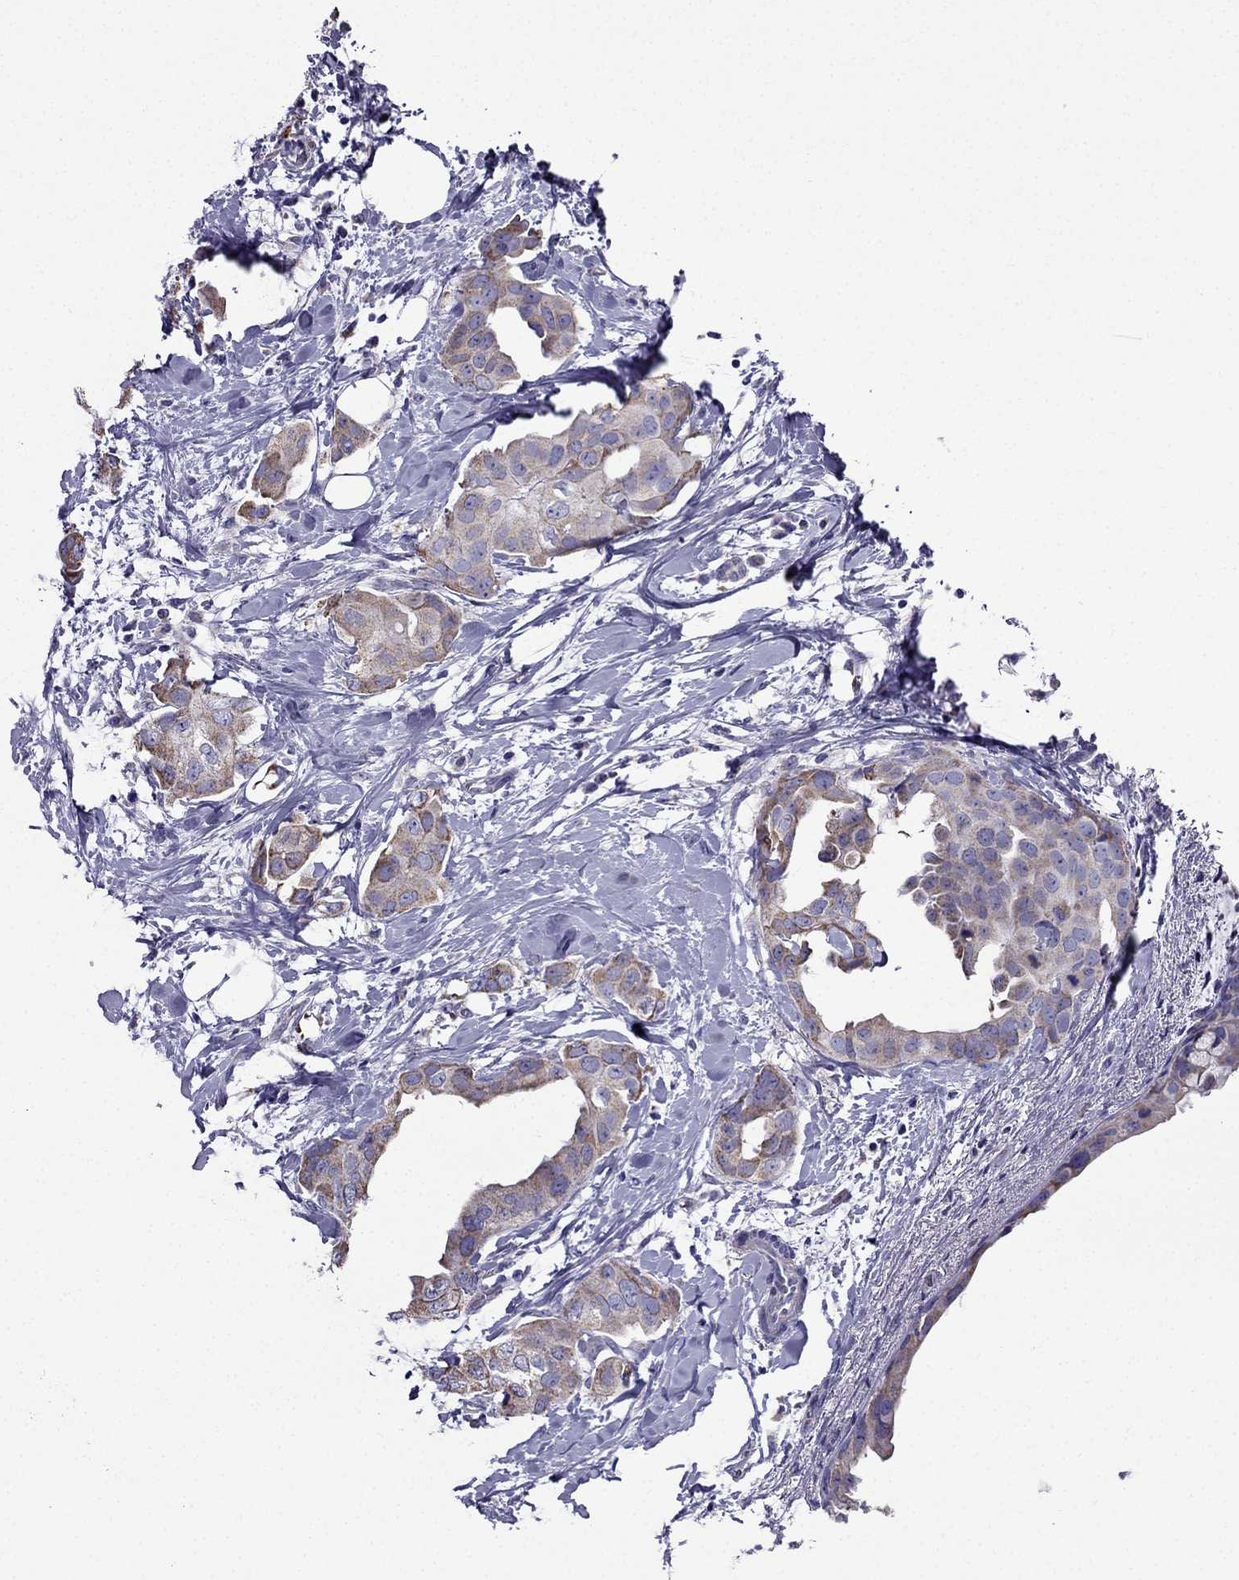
{"staining": {"intensity": "weak", "quantity": ">75%", "location": "cytoplasmic/membranous"}, "tissue": "breast cancer", "cell_type": "Tumor cells", "image_type": "cancer", "snomed": [{"axis": "morphology", "description": "Normal tissue, NOS"}, {"axis": "morphology", "description": "Duct carcinoma"}, {"axis": "topography", "description": "Breast"}], "caption": "Weak cytoplasmic/membranous protein positivity is appreciated in about >75% of tumor cells in breast invasive ductal carcinoma.", "gene": "DSC1", "patient": {"sex": "female", "age": 40}}